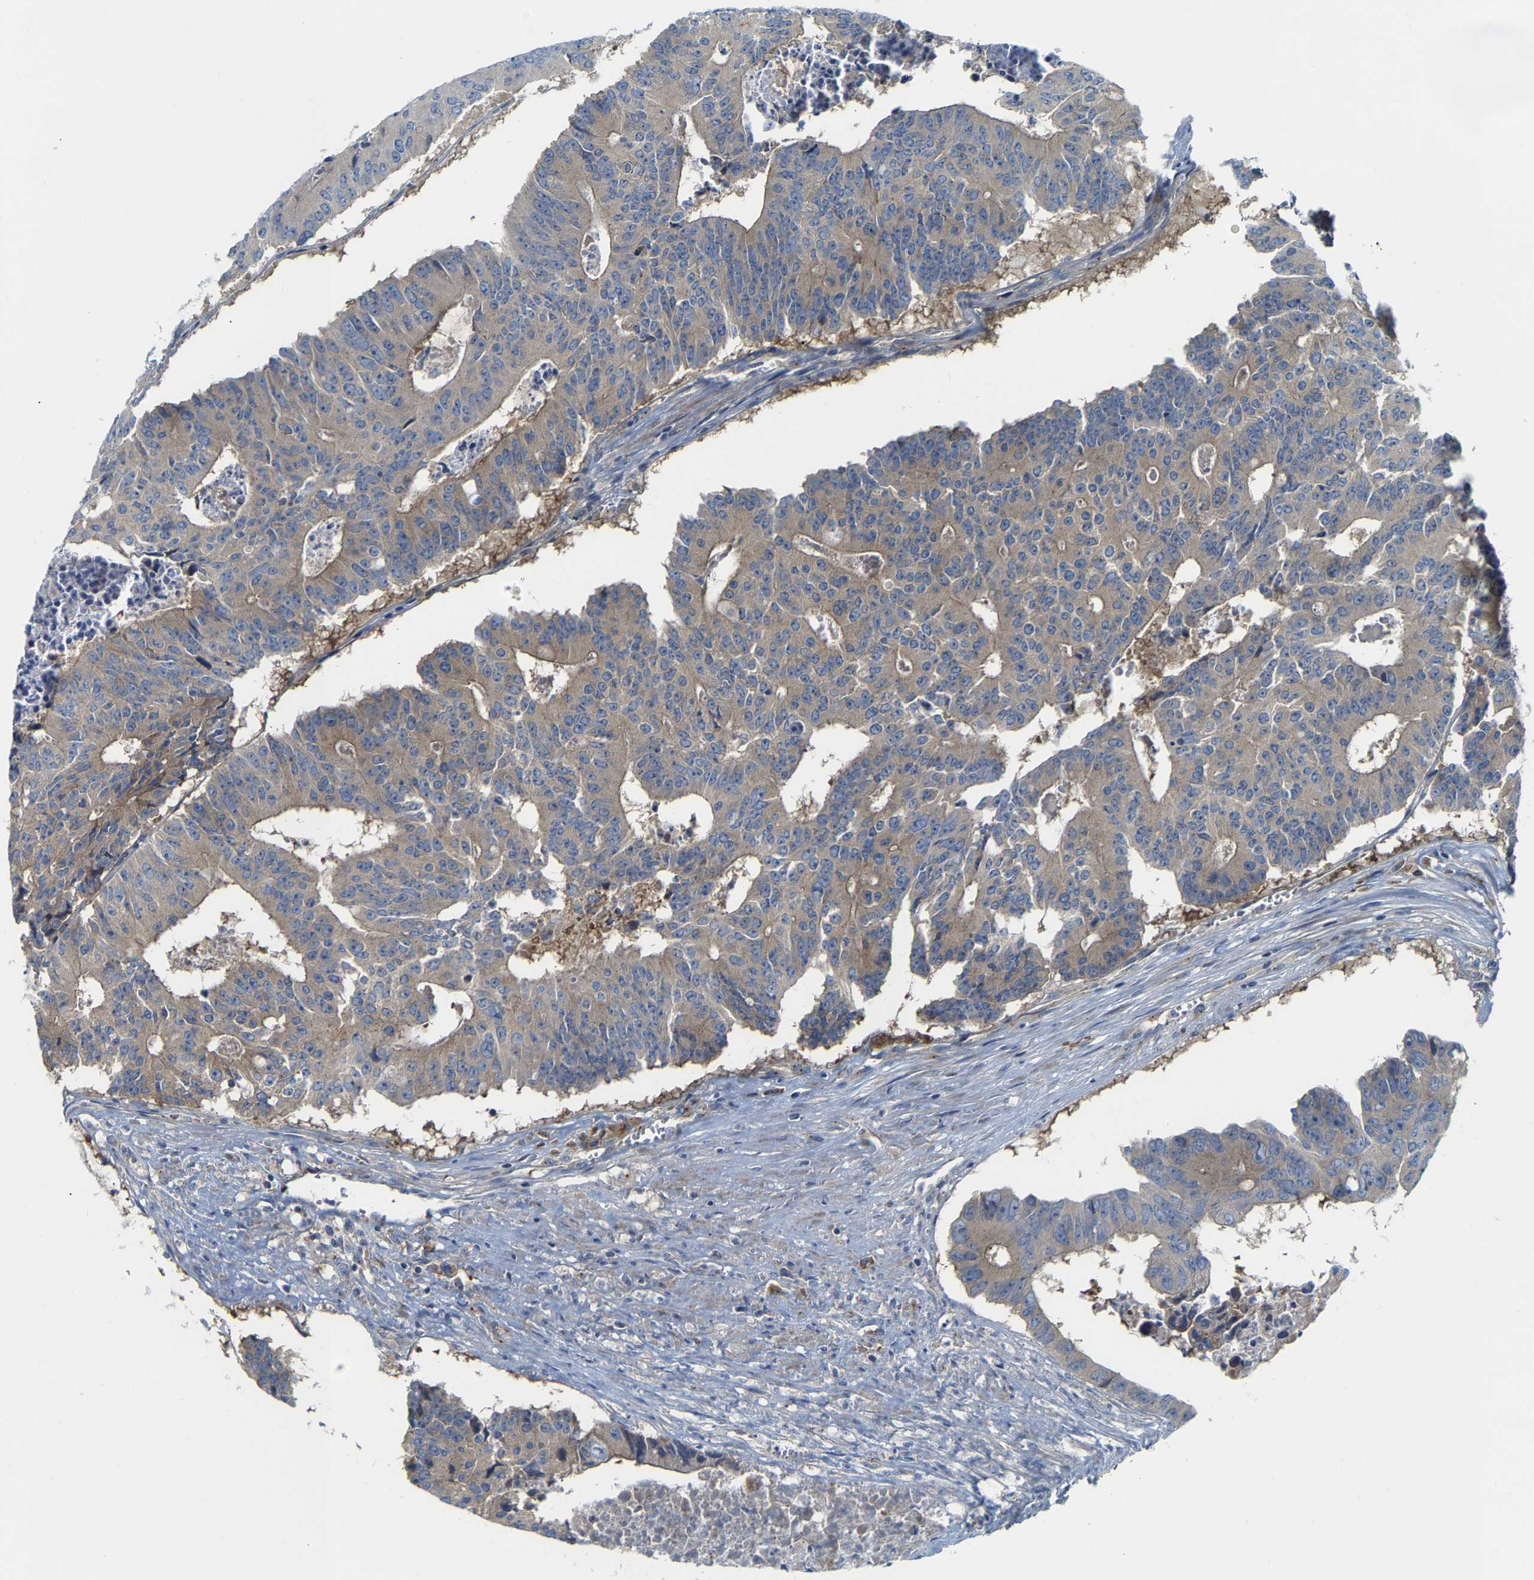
{"staining": {"intensity": "weak", "quantity": ">75%", "location": "cytoplasmic/membranous"}, "tissue": "colorectal cancer", "cell_type": "Tumor cells", "image_type": "cancer", "snomed": [{"axis": "morphology", "description": "Adenocarcinoma, NOS"}, {"axis": "topography", "description": "Colon"}], "caption": "This is a micrograph of immunohistochemistry staining of colorectal cancer, which shows weak expression in the cytoplasmic/membranous of tumor cells.", "gene": "PCNT", "patient": {"sex": "male", "age": 87}}